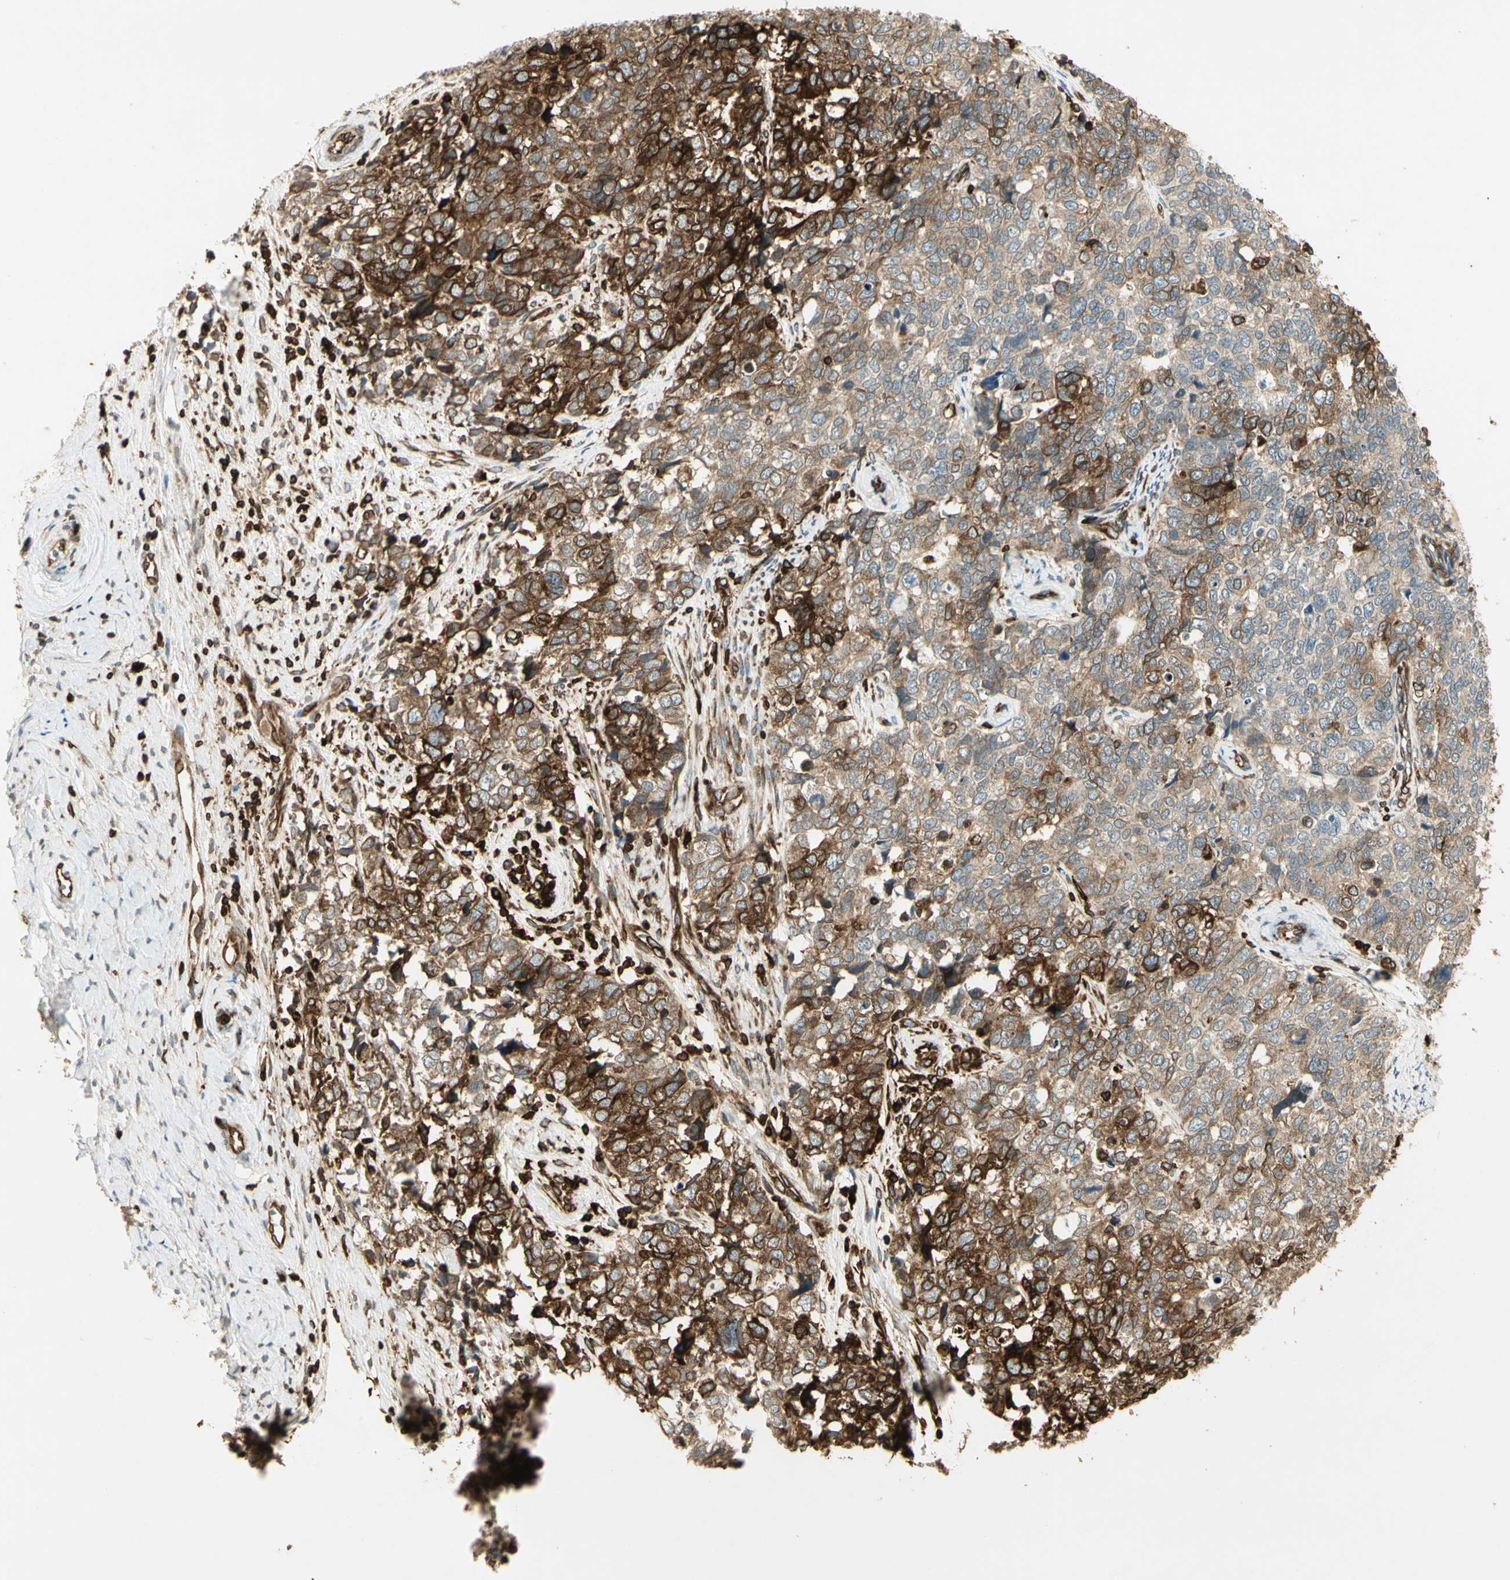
{"staining": {"intensity": "strong", "quantity": "25%-75%", "location": "cytoplasmic/membranous"}, "tissue": "cervical cancer", "cell_type": "Tumor cells", "image_type": "cancer", "snomed": [{"axis": "morphology", "description": "Squamous cell carcinoma, NOS"}, {"axis": "topography", "description": "Cervix"}], "caption": "A brown stain shows strong cytoplasmic/membranous positivity of a protein in cervical cancer (squamous cell carcinoma) tumor cells.", "gene": "TAPBP", "patient": {"sex": "female", "age": 63}}